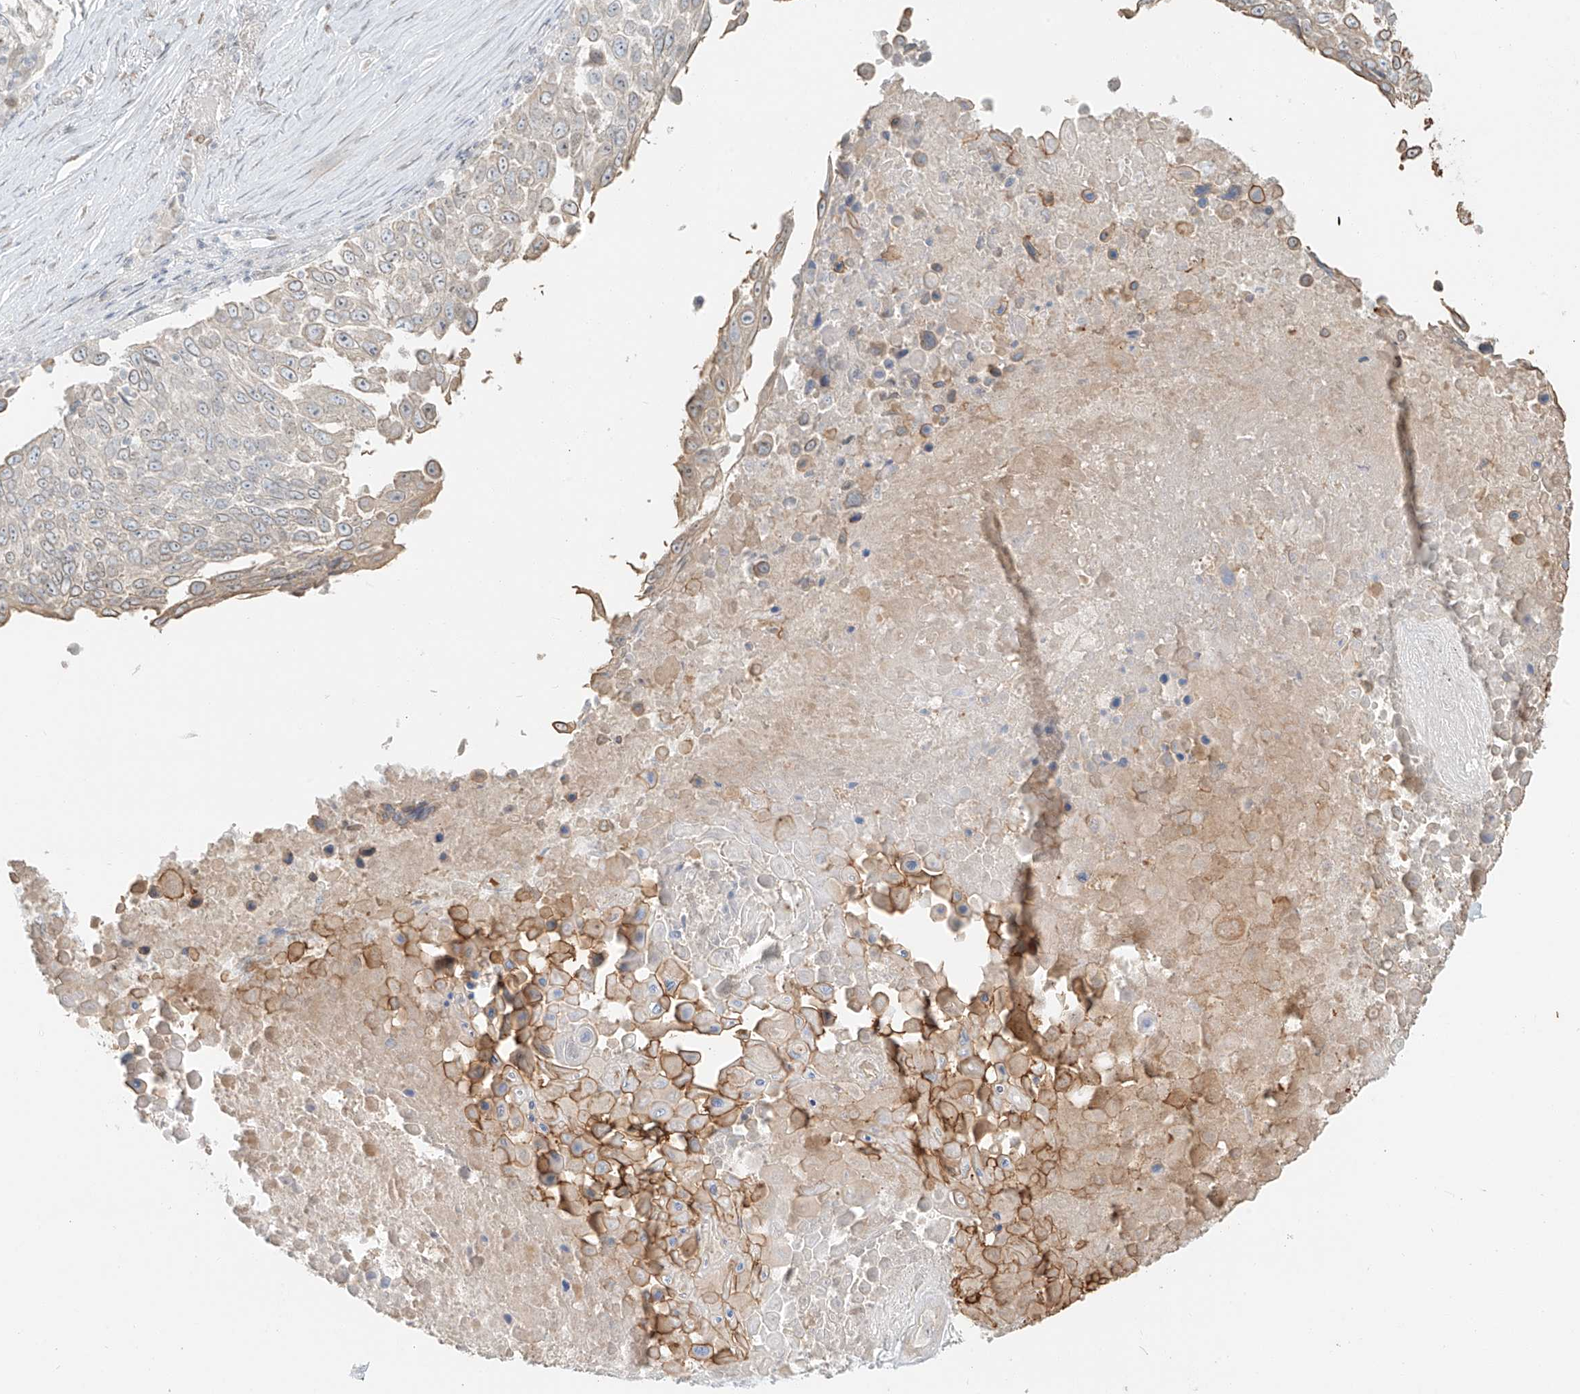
{"staining": {"intensity": "moderate", "quantity": "<25%", "location": "cytoplasmic/membranous"}, "tissue": "lung cancer", "cell_type": "Tumor cells", "image_type": "cancer", "snomed": [{"axis": "morphology", "description": "Squamous cell carcinoma, NOS"}, {"axis": "topography", "description": "Lung"}], "caption": "Immunohistochemical staining of human squamous cell carcinoma (lung) demonstrates moderate cytoplasmic/membranous protein positivity in approximately <25% of tumor cells.", "gene": "ZNF774", "patient": {"sex": "male", "age": 66}}